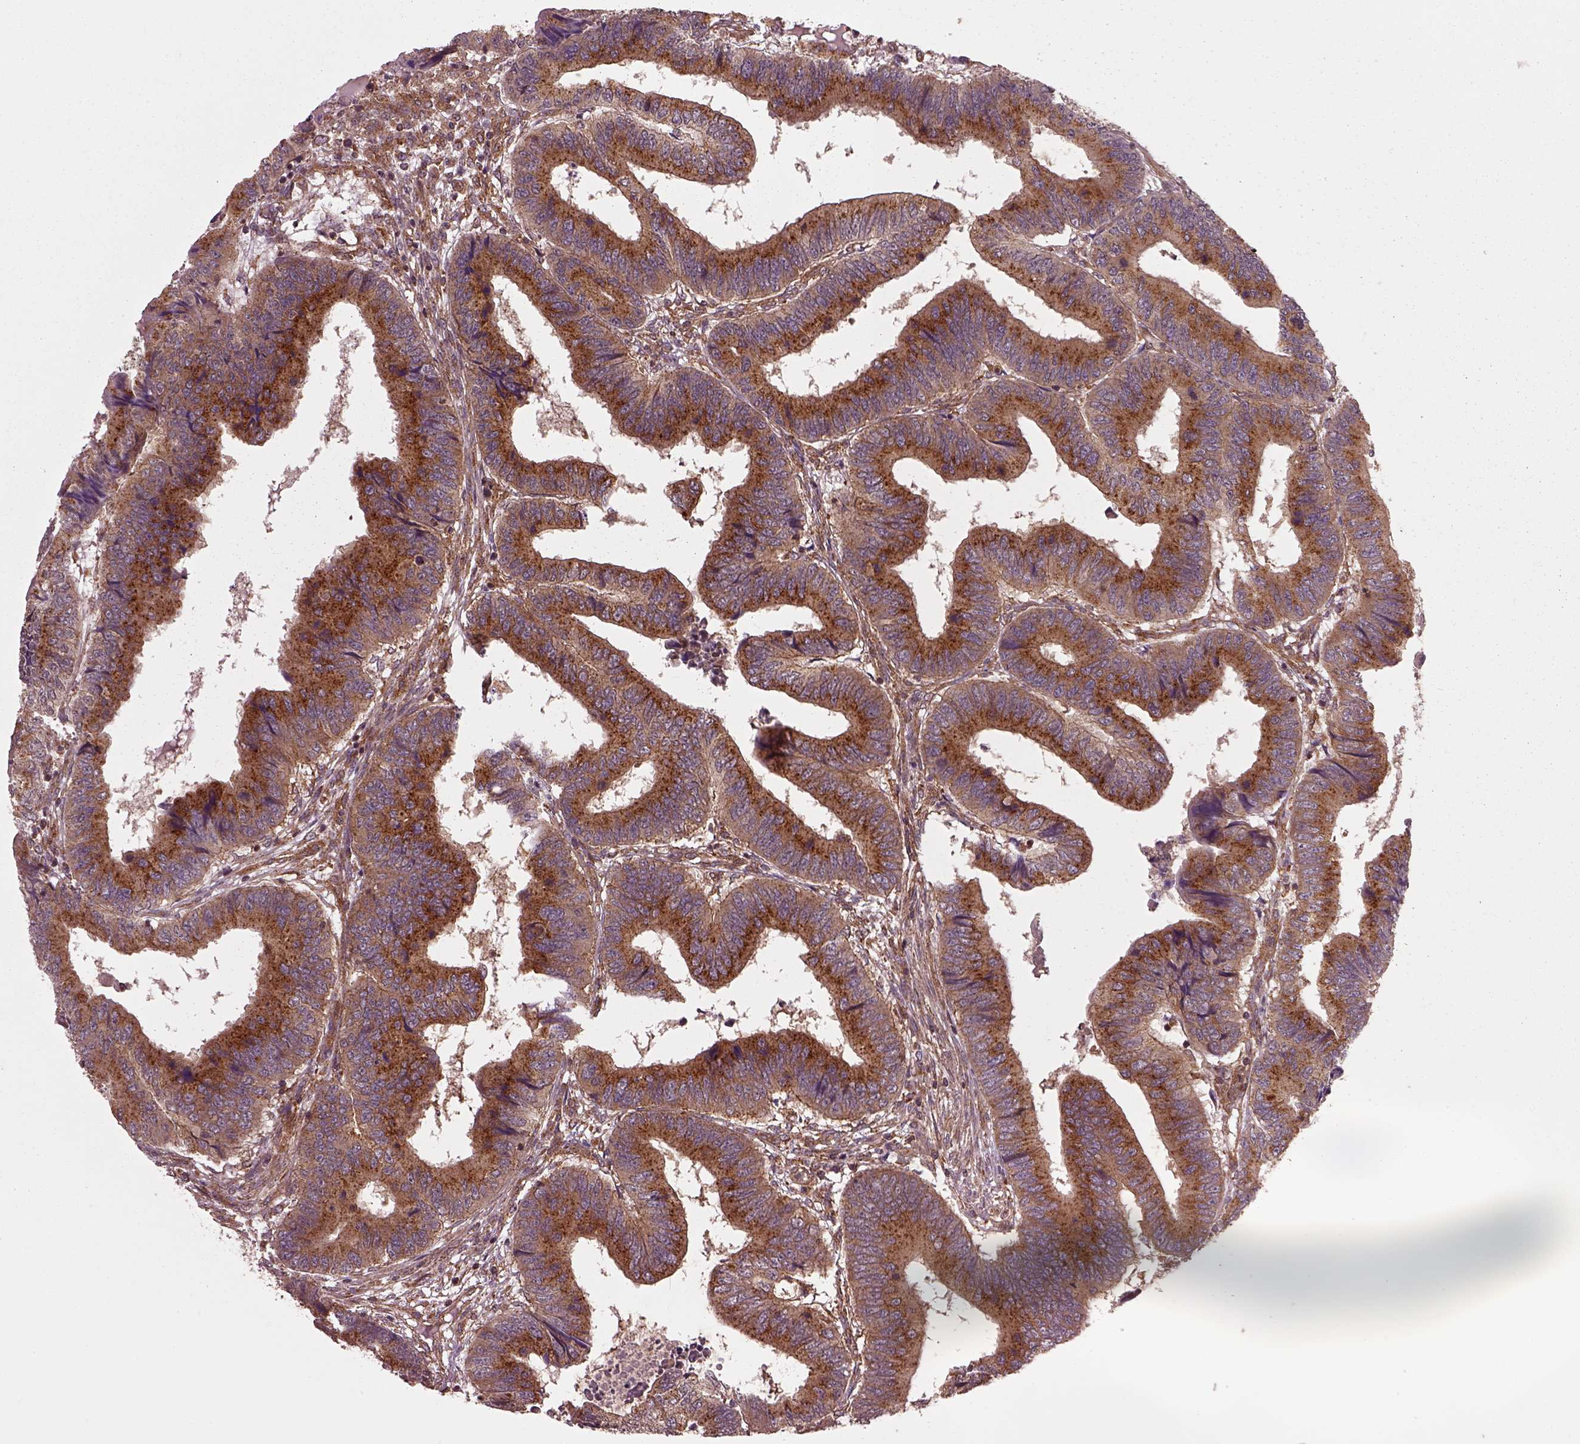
{"staining": {"intensity": "strong", "quantity": ">75%", "location": "cytoplasmic/membranous"}, "tissue": "colorectal cancer", "cell_type": "Tumor cells", "image_type": "cancer", "snomed": [{"axis": "morphology", "description": "Adenocarcinoma, NOS"}, {"axis": "topography", "description": "Colon"}], "caption": "Colorectal cancer stained with immunohistochemistry (IHC) exhibits strong cytoplasmic/membranous expression in about >75% of tumor cells.", "gene": "WASHC2A", "patient": {"sex": "male", "age": 53}}